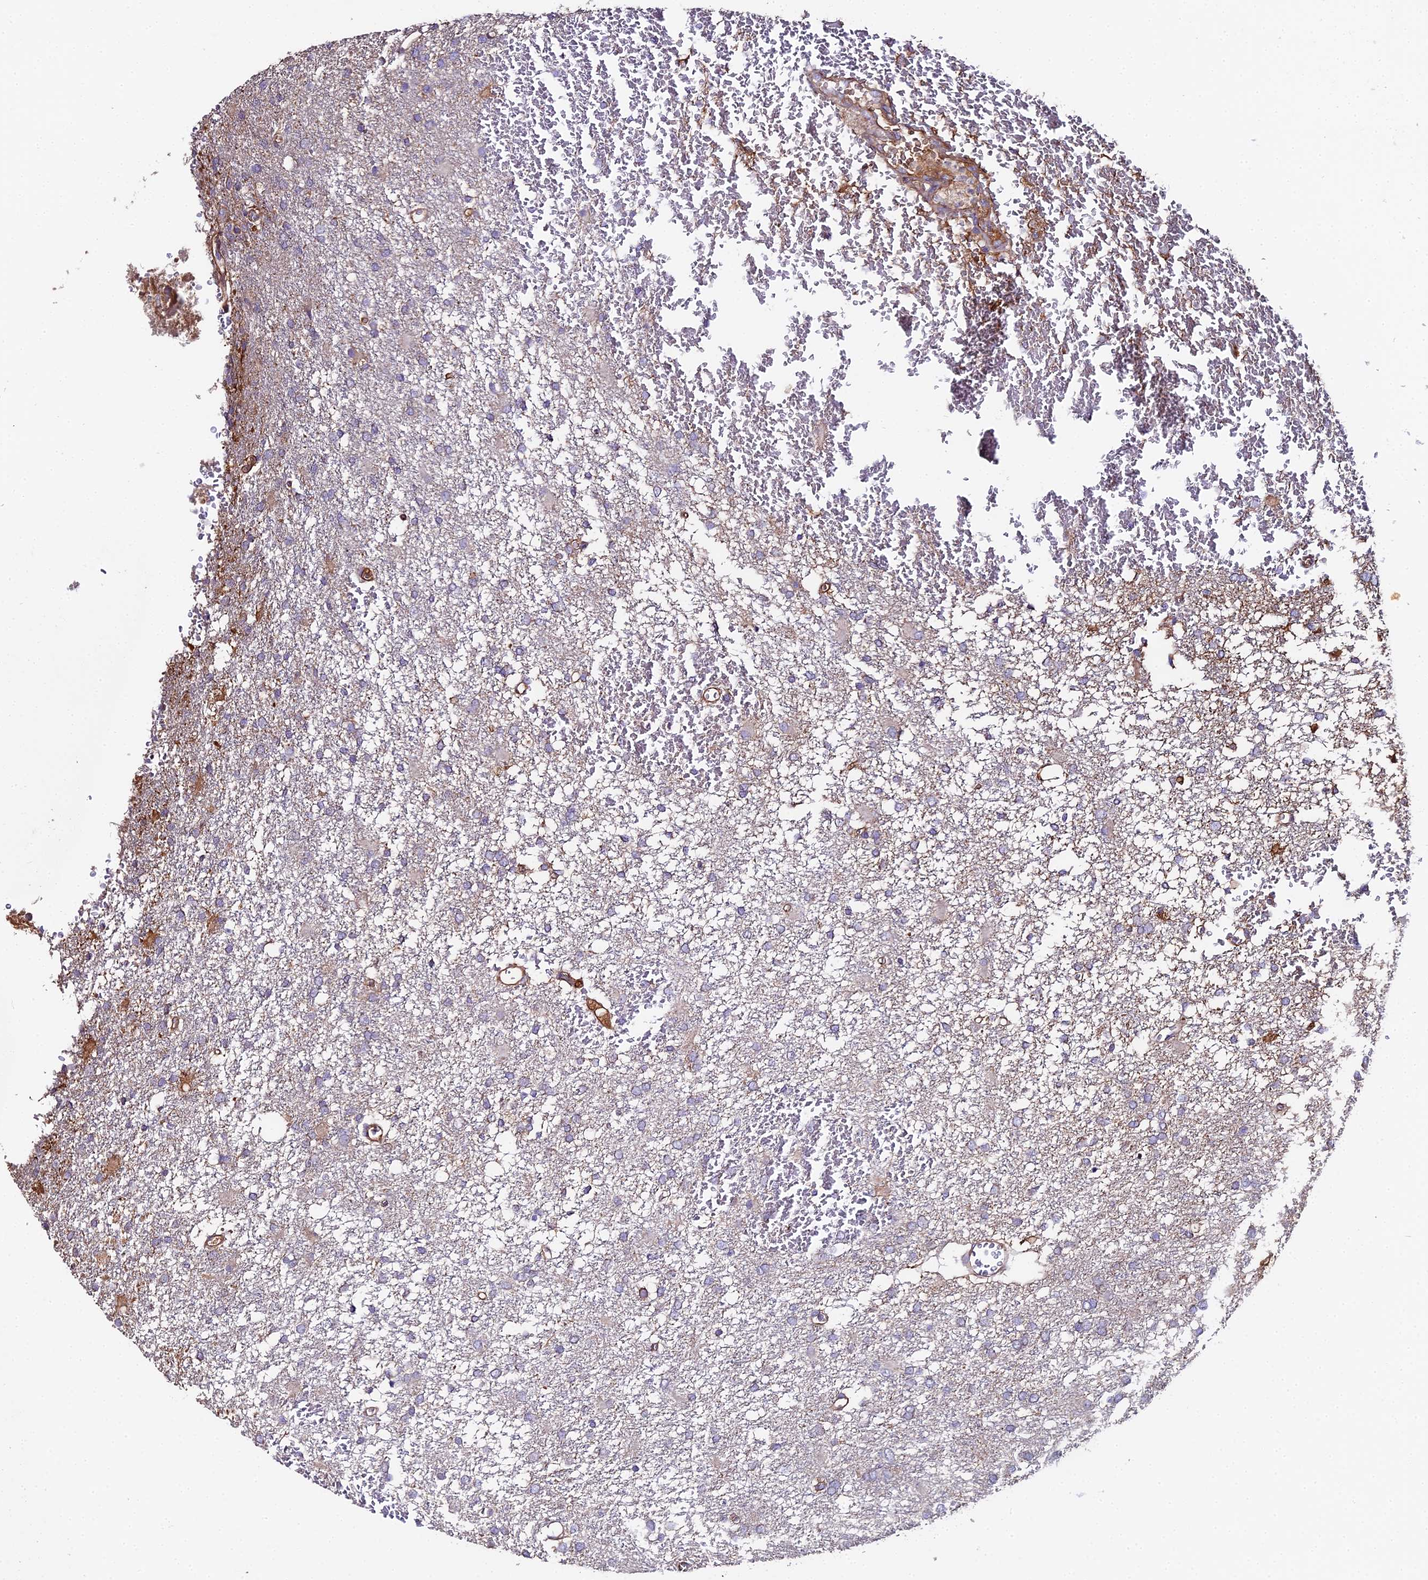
{"staining": {"intensity": "negative", "quantity": "none", "location": "none"}, "tissue": "glioma", "cell_type": "Tumor cells", "image_type": "cancer", "snomed": [{"axis": "morphology", "description": "Glioma, malignant, High grade"}, {"axis": "topography", "description": "Brain"}], "caption": "Malignant glioma (high-grade) was stained to show a protein in brown. There is no significant expression in tumor cells.", "gene": "BEX4", "patient": {"sex": "female", "age": 74}}